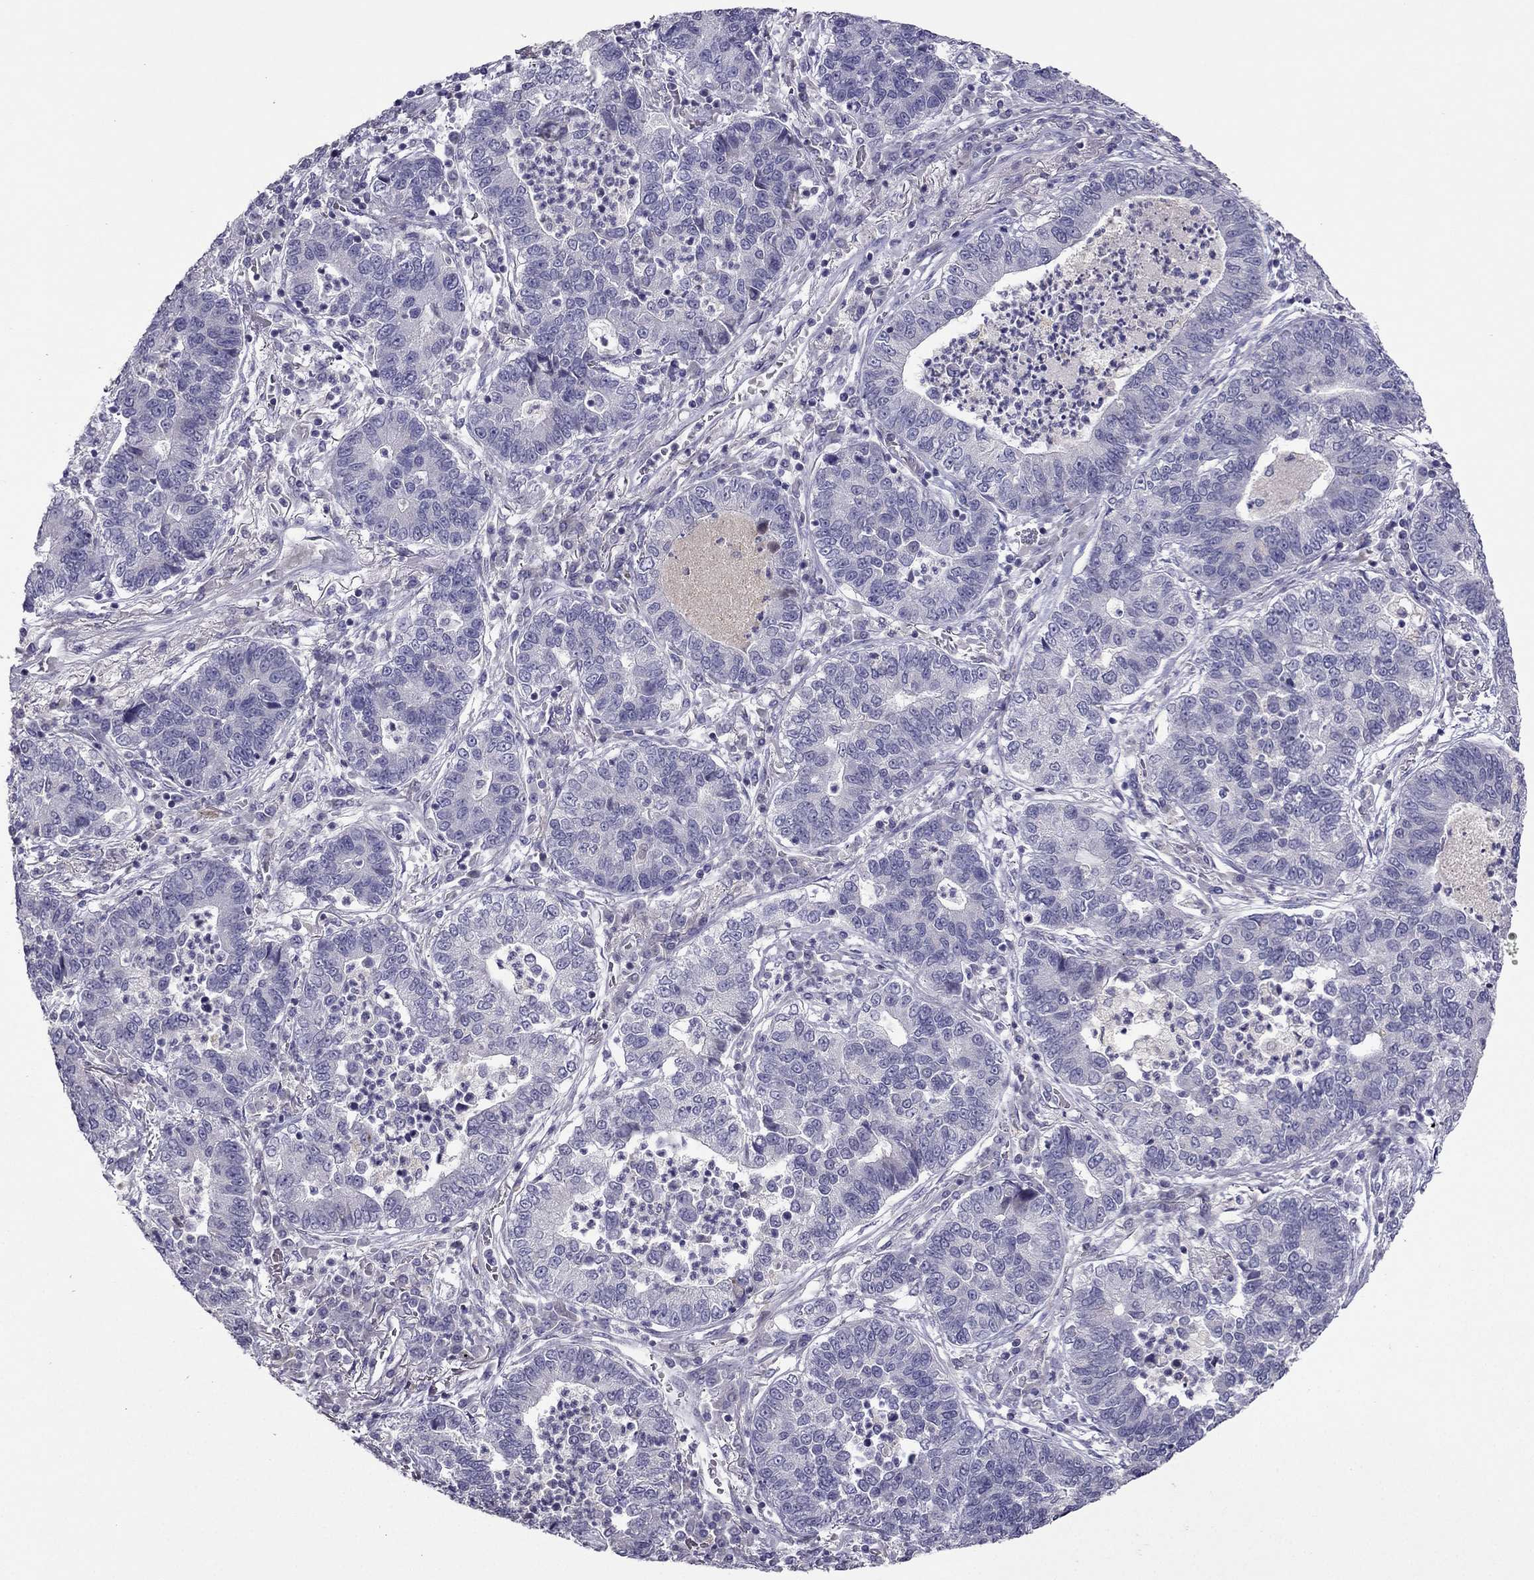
{"staining": {"intensity": "negative", "quantity": "none", "location": "none"}, "tissue": "lung cancer", "cell_type": "Tumor cells", "image_type": "cancer", "snomed": [{"axis": "morphology", "description": "Adenocarcinoma, NOS"}, {"axis": "topography", "description": "Lung"}], "caption": "Immunohistochemical staining of human lung adenocarcinoma reveals no significant staining in tumor cells.", "gene": "RGS8", "patient": {"sex": "female", "age": 57}}